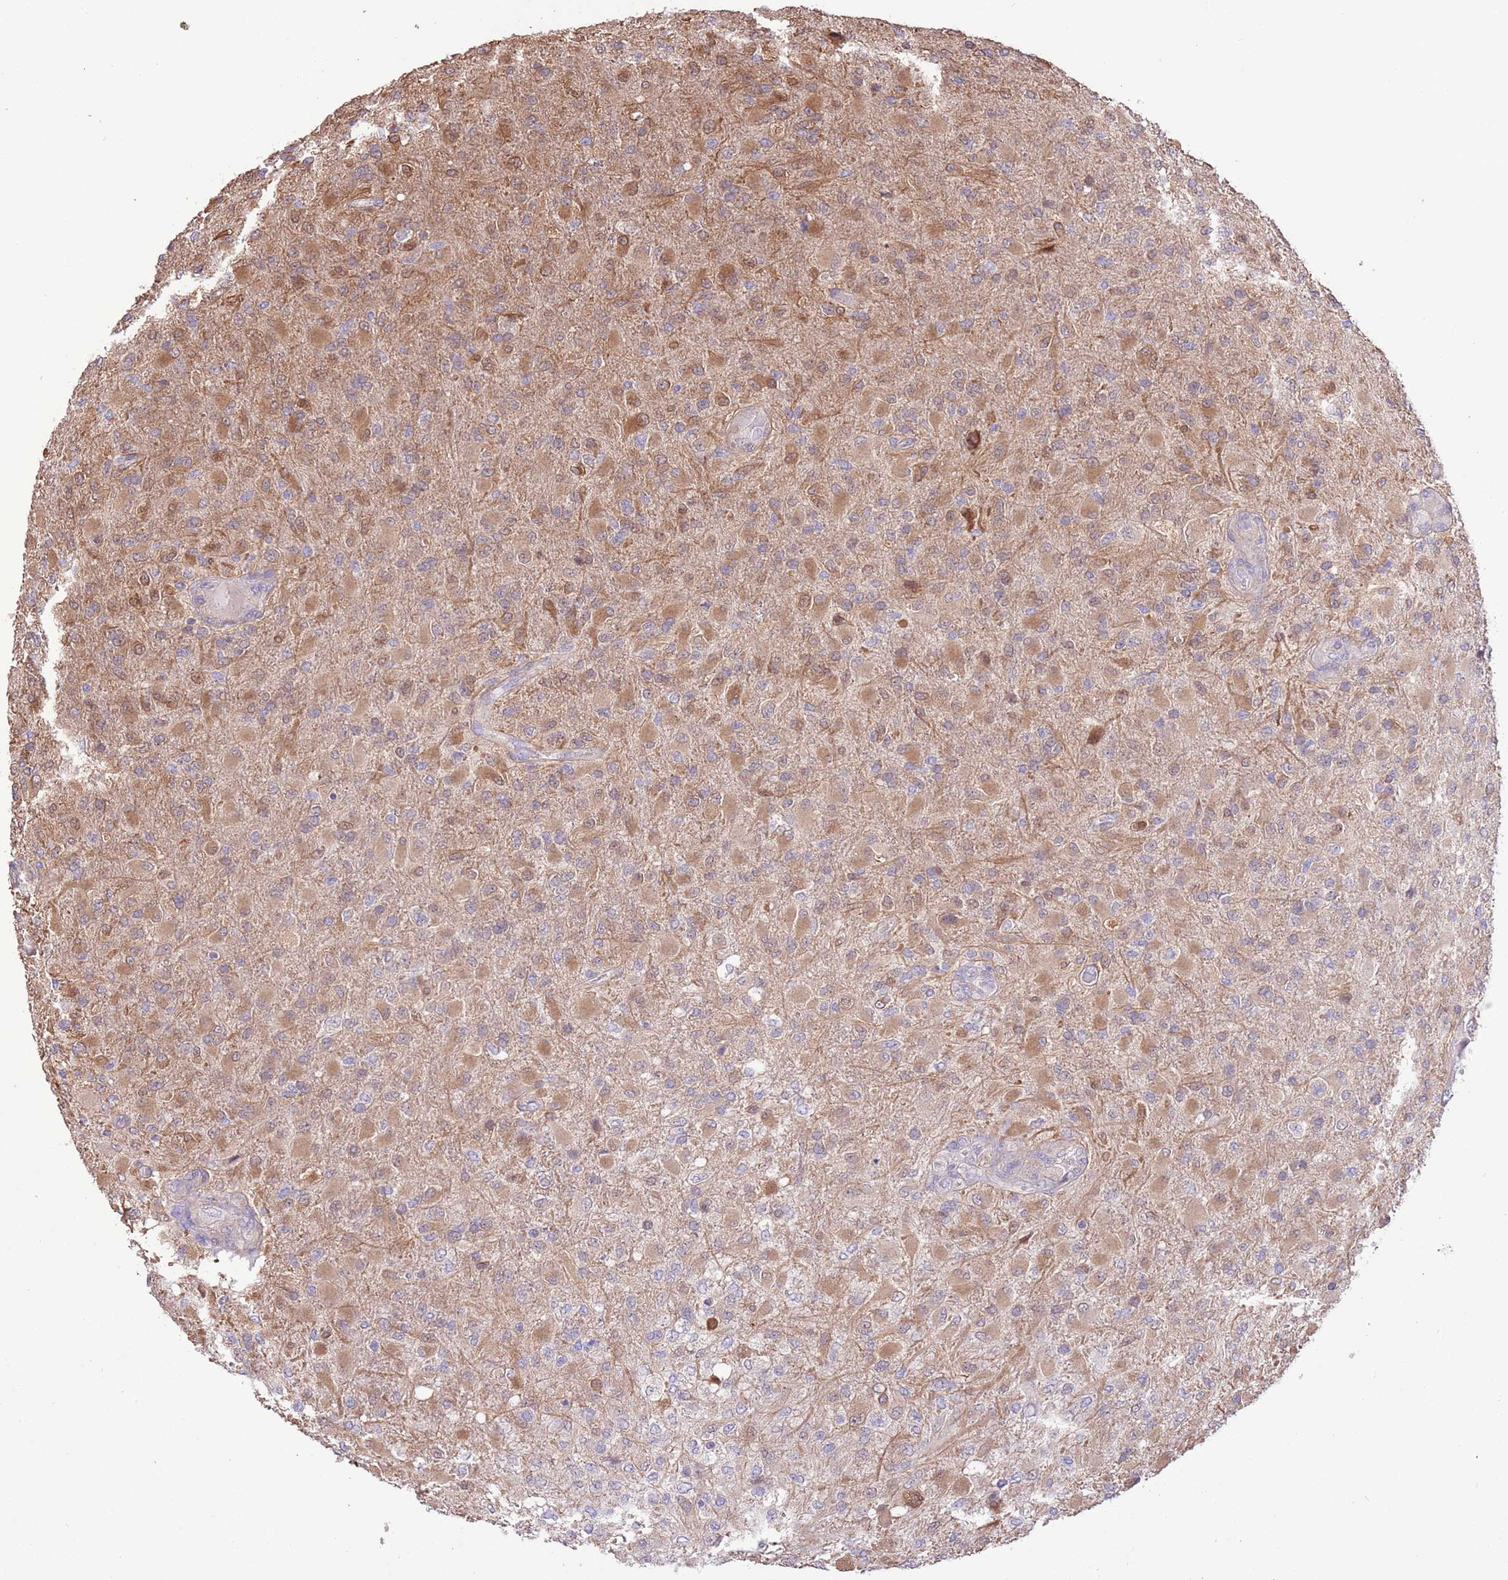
{"staining": {"intensity": "moderate", "quantity": ">75%", "location": "cytoplasmic/membranous"}, "tissue": "glioma", "cell_type": "Tumor cells", "image_type": "cancer", "snomed": [{"axis": "morphology", "description": "Glioma, malignant, Low grade"}, {"axis": "topography", "description": "Brain"}], "caption": "Human low-grade glioma (malignant) stained with a protein marker exhibits moderate staining in tumor cells.", "gene": "PRR32", "patient": {"sex": "male", "age": 65}}